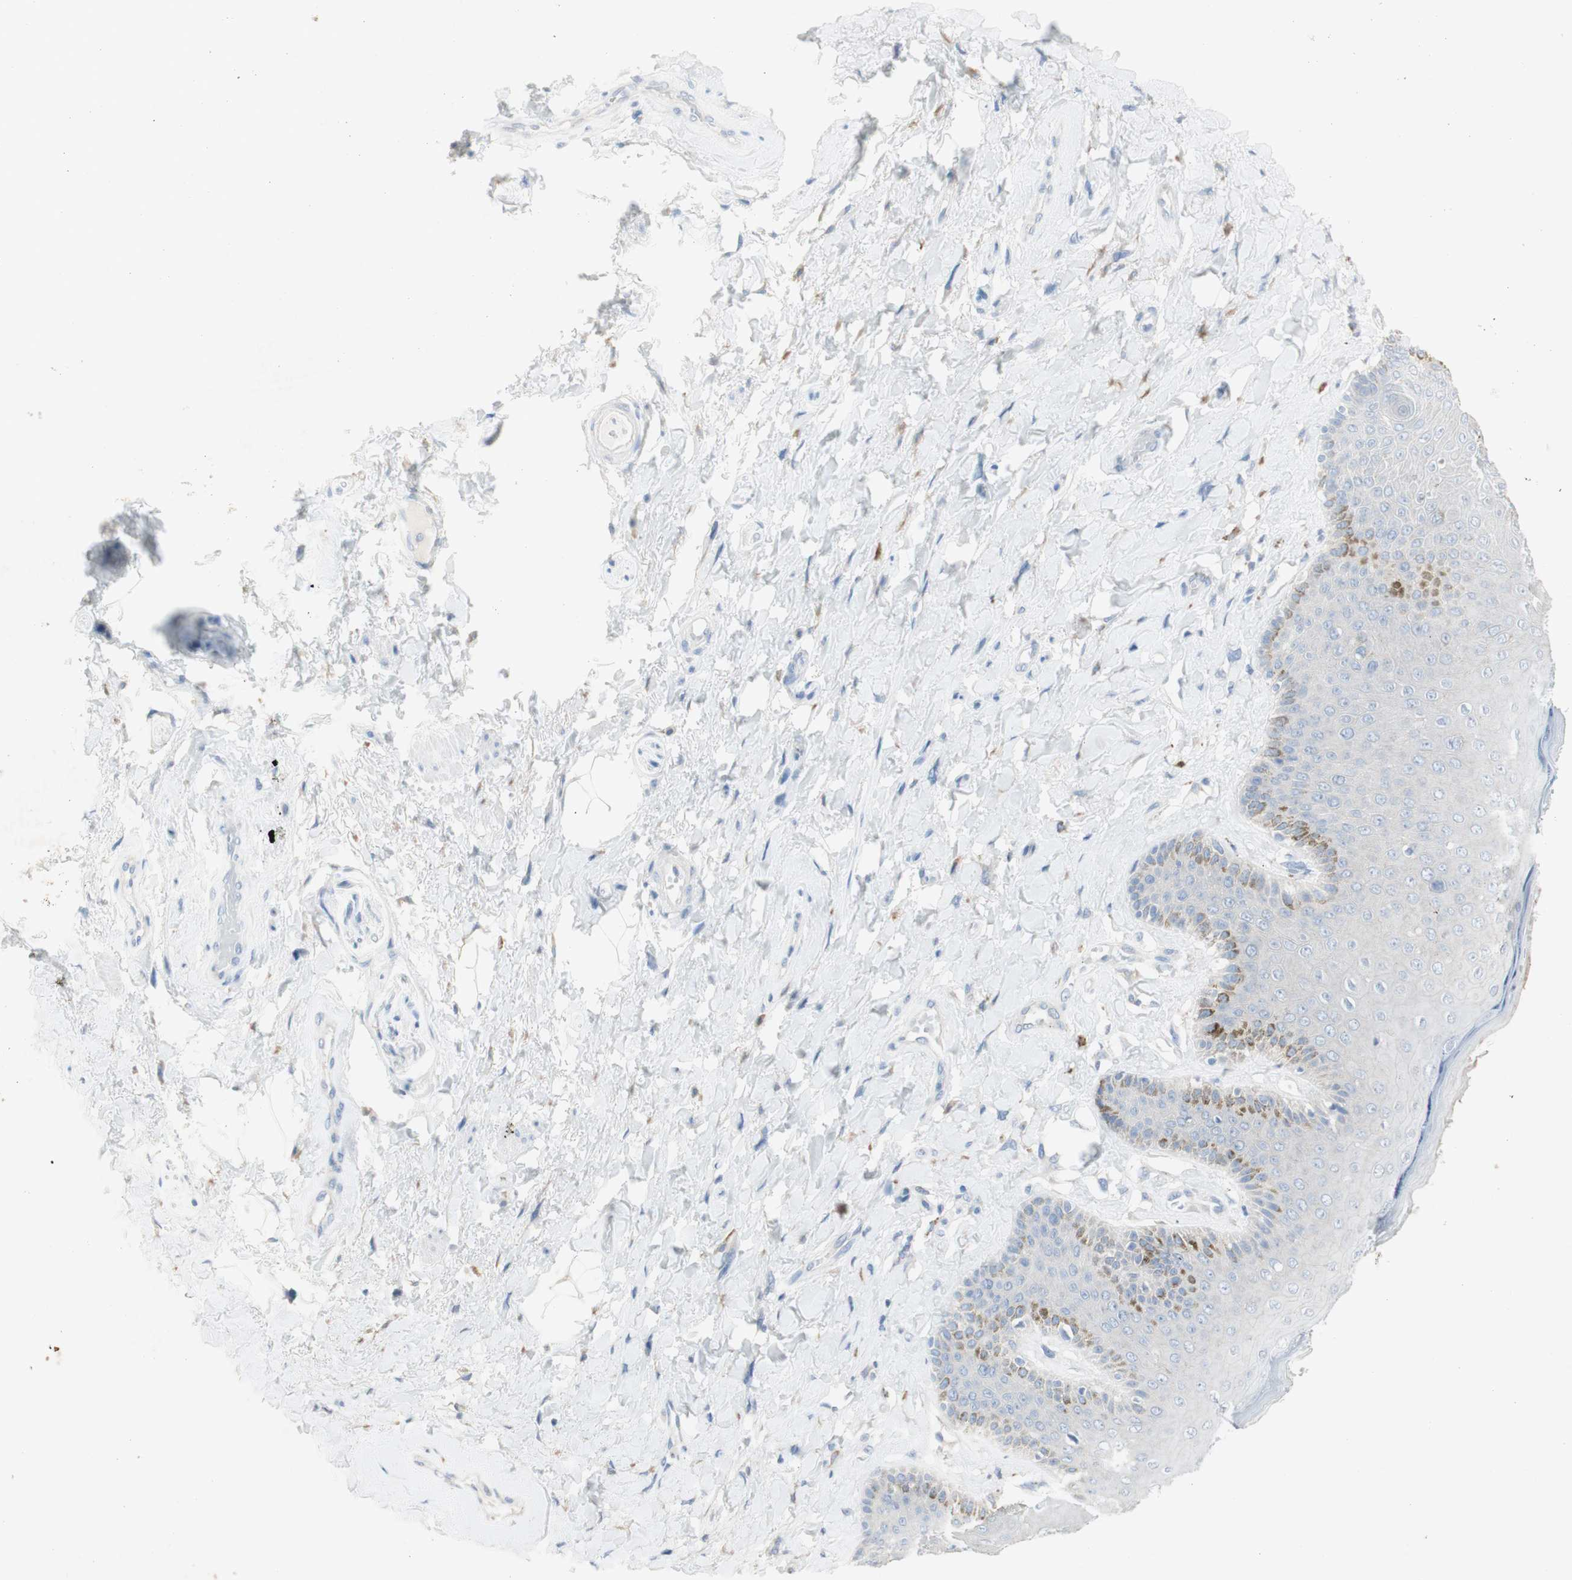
{"staining": {"intensity": "weak", "quantity": "<25%", "location": "cytoplasmic/membranous"}, "tissue": "skin", "cell_type": "Epidermal cells", "image_type": "normal", "snomed": [{"axis": "morphology", "description": "Normal tissue, NOS"}, {"axis": "topography", "description": "Anal"}], "caption": "The histopathology image demonstrates no staining of epidermal cells in unremarkable skin.", "gene": "ART3", "patient": {"sex": "male", "age": 69}}